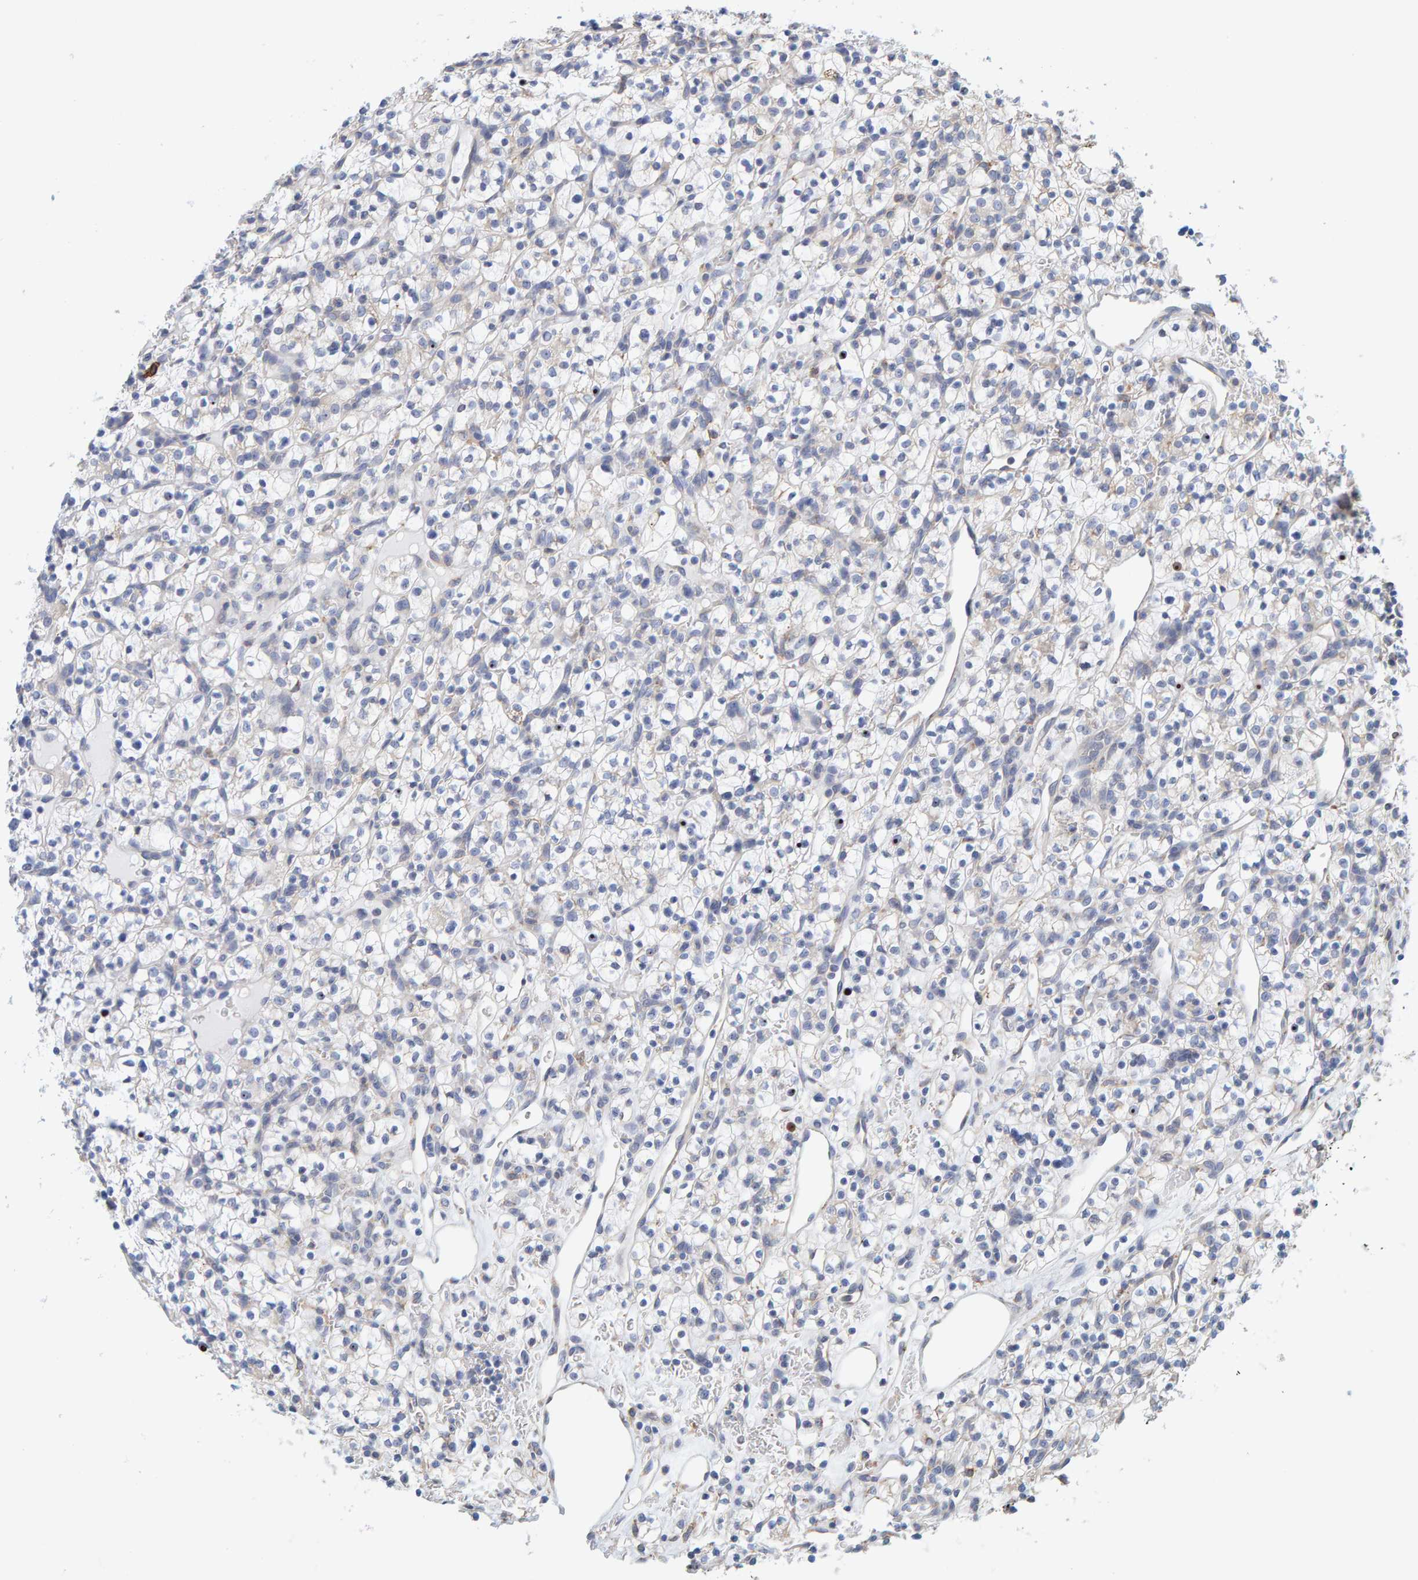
{"staining": {"intensity": "negative", "quantity": "none", "location": "none"}, "tissue": "renal cancer", "cell_type": "Tumor cells", "image_type": "cancer", "snomed": [{"axis": "morphology", "description": "Adenocarcinoma, NOS"}, {"axis": "topography", "description": "Kidney"}], "caption": "Tumor cells are negative for brown protein staining in renal adenocarcinoma.", "gene": "SGPL1", "patient": {"sex": "female", "age": 57}}